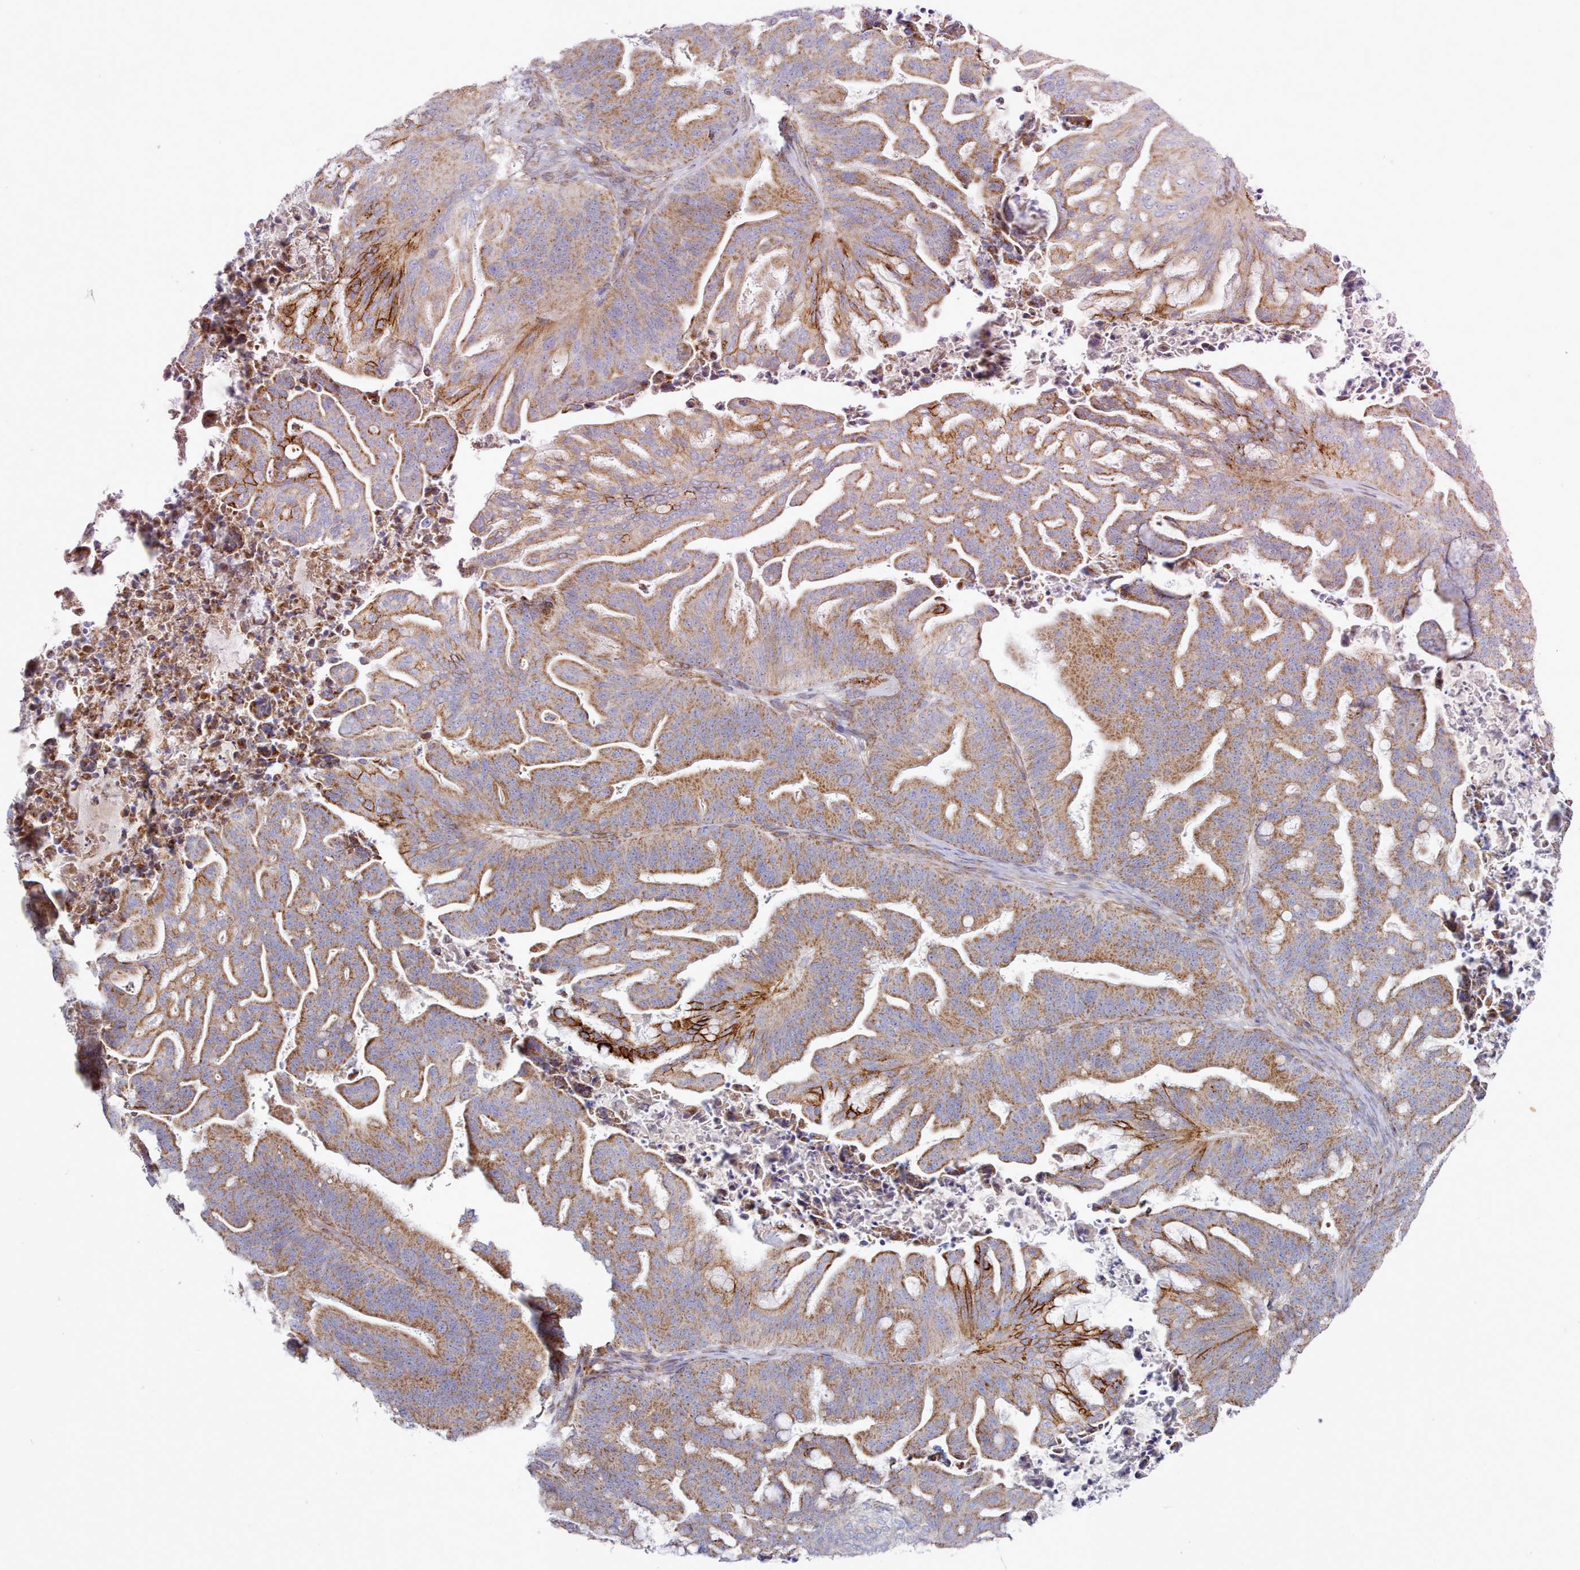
{"staining": {"intensity": "strong", "quantity": ">75%", "location": "cytoplasmic/membranous"}, "tissue": "ovarian cancer", "cell_type": "Tumor cells", "image_type": "cancer", "snomed": [{"axis": "morphology", "description": "Cystadenocarcinoma, mucinous, NOS"}, {"axis": "topography", "description": "Ovary"}], "caption": "Protein staining of ovarian cancer (mucinous cystadenocarcinoma) tissue demonstrates strong cytoplasmic/membranous expression in approximately >75% of tumor cells.", "gene": "MRPL21", "patient": {"sex": "female", "age": 67}}